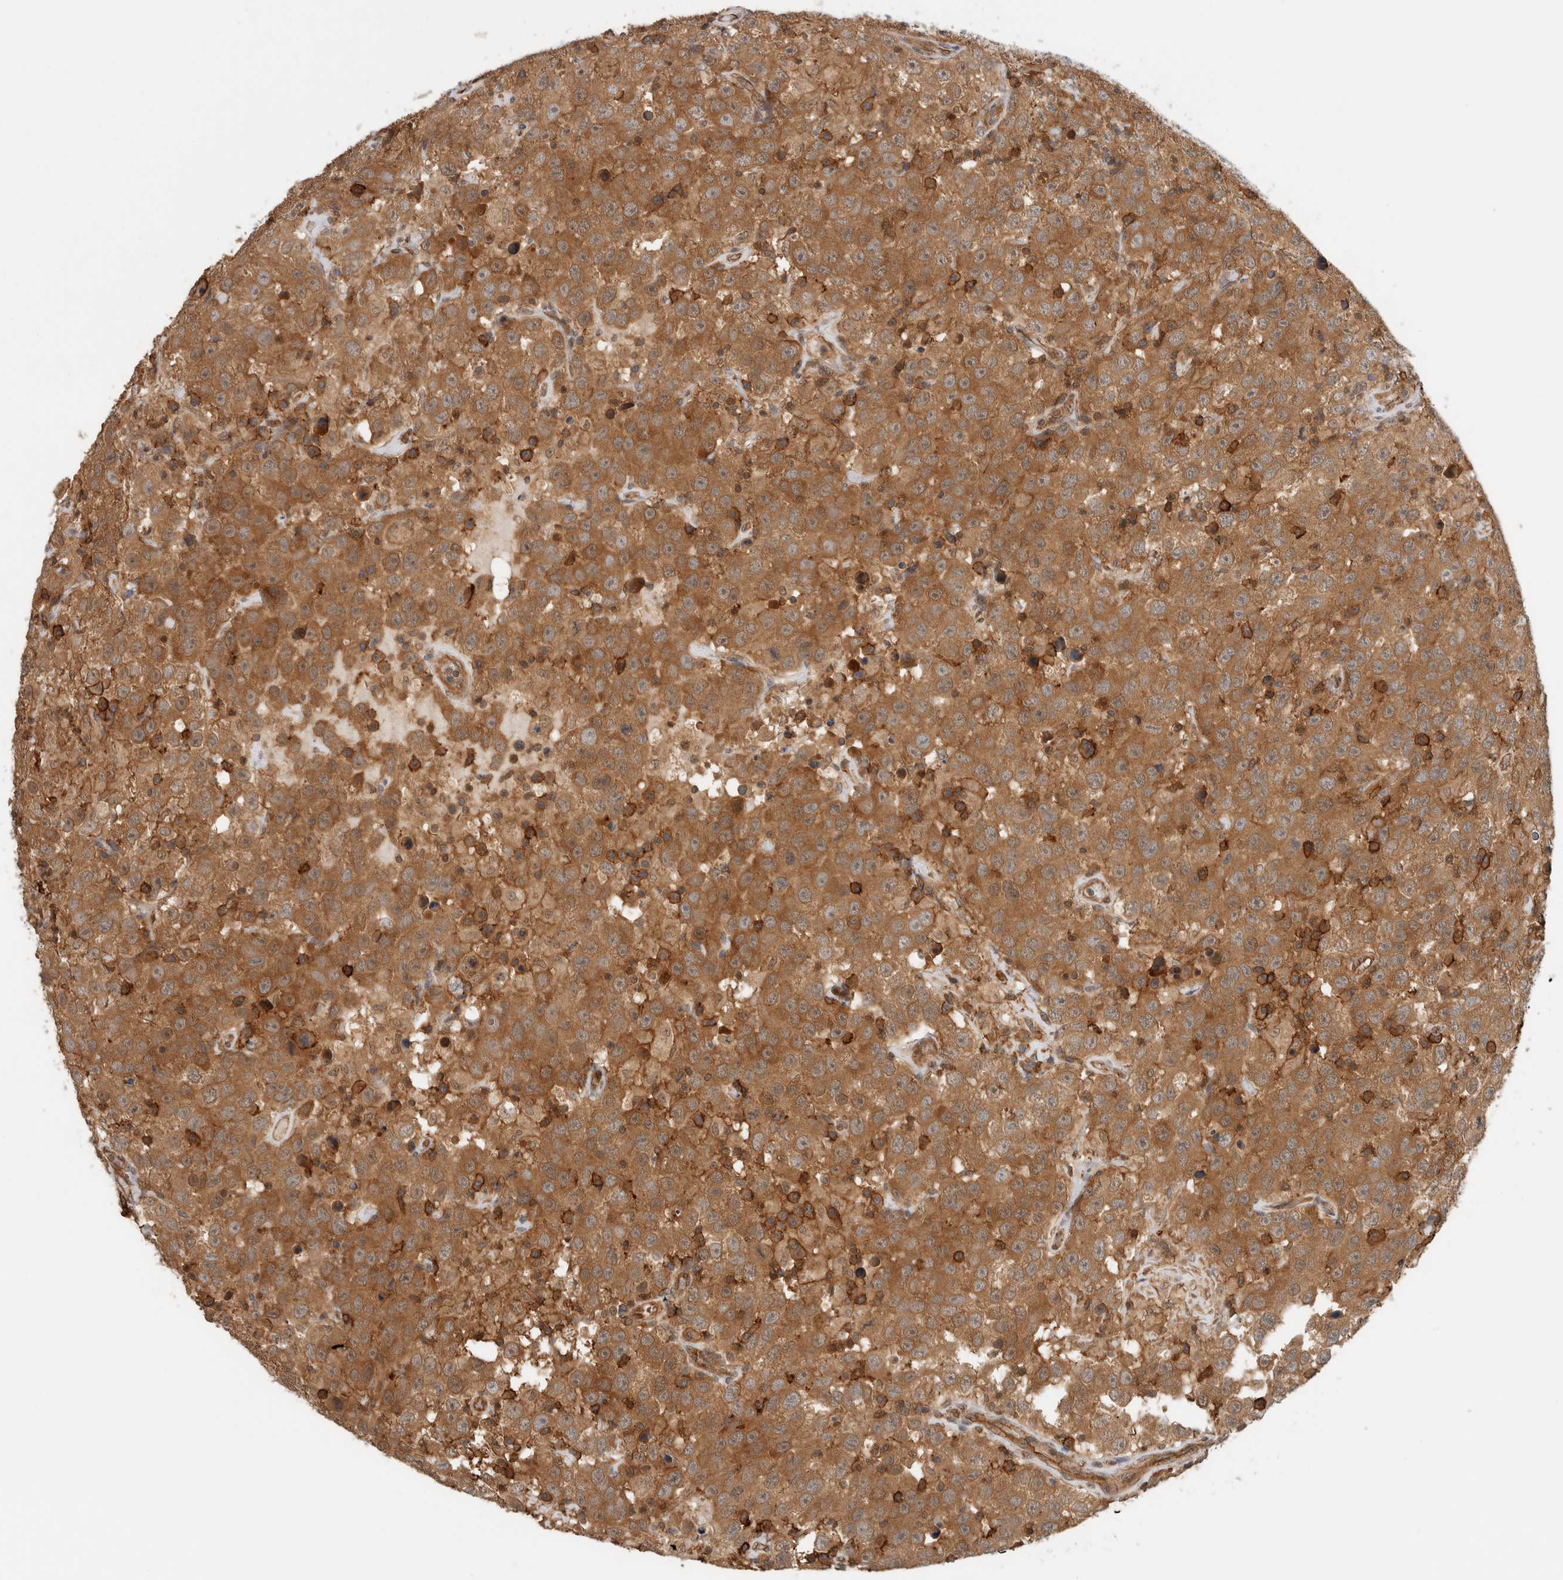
{"staining": {"intensity": "moderate", "quantity": ">75%", "location": "cytoplasmic/membranous"}, "tissue": "testis cancer", "cell_type": "Tumor cells", "image_type": "cancer", "snomed": [{"axis": "morphology", "description": "Seminoma, NOS"}, {"axis": "topography", "description": "Testis"}], "caption": "DAB immunohistochemical staining of seminoma (testis) displays moderate cytoplasmic/membranous protein expression in approximately >75% of tumor cells.", "gene": "PFDN4", "patient": {"sex": "male", "age": 41}}